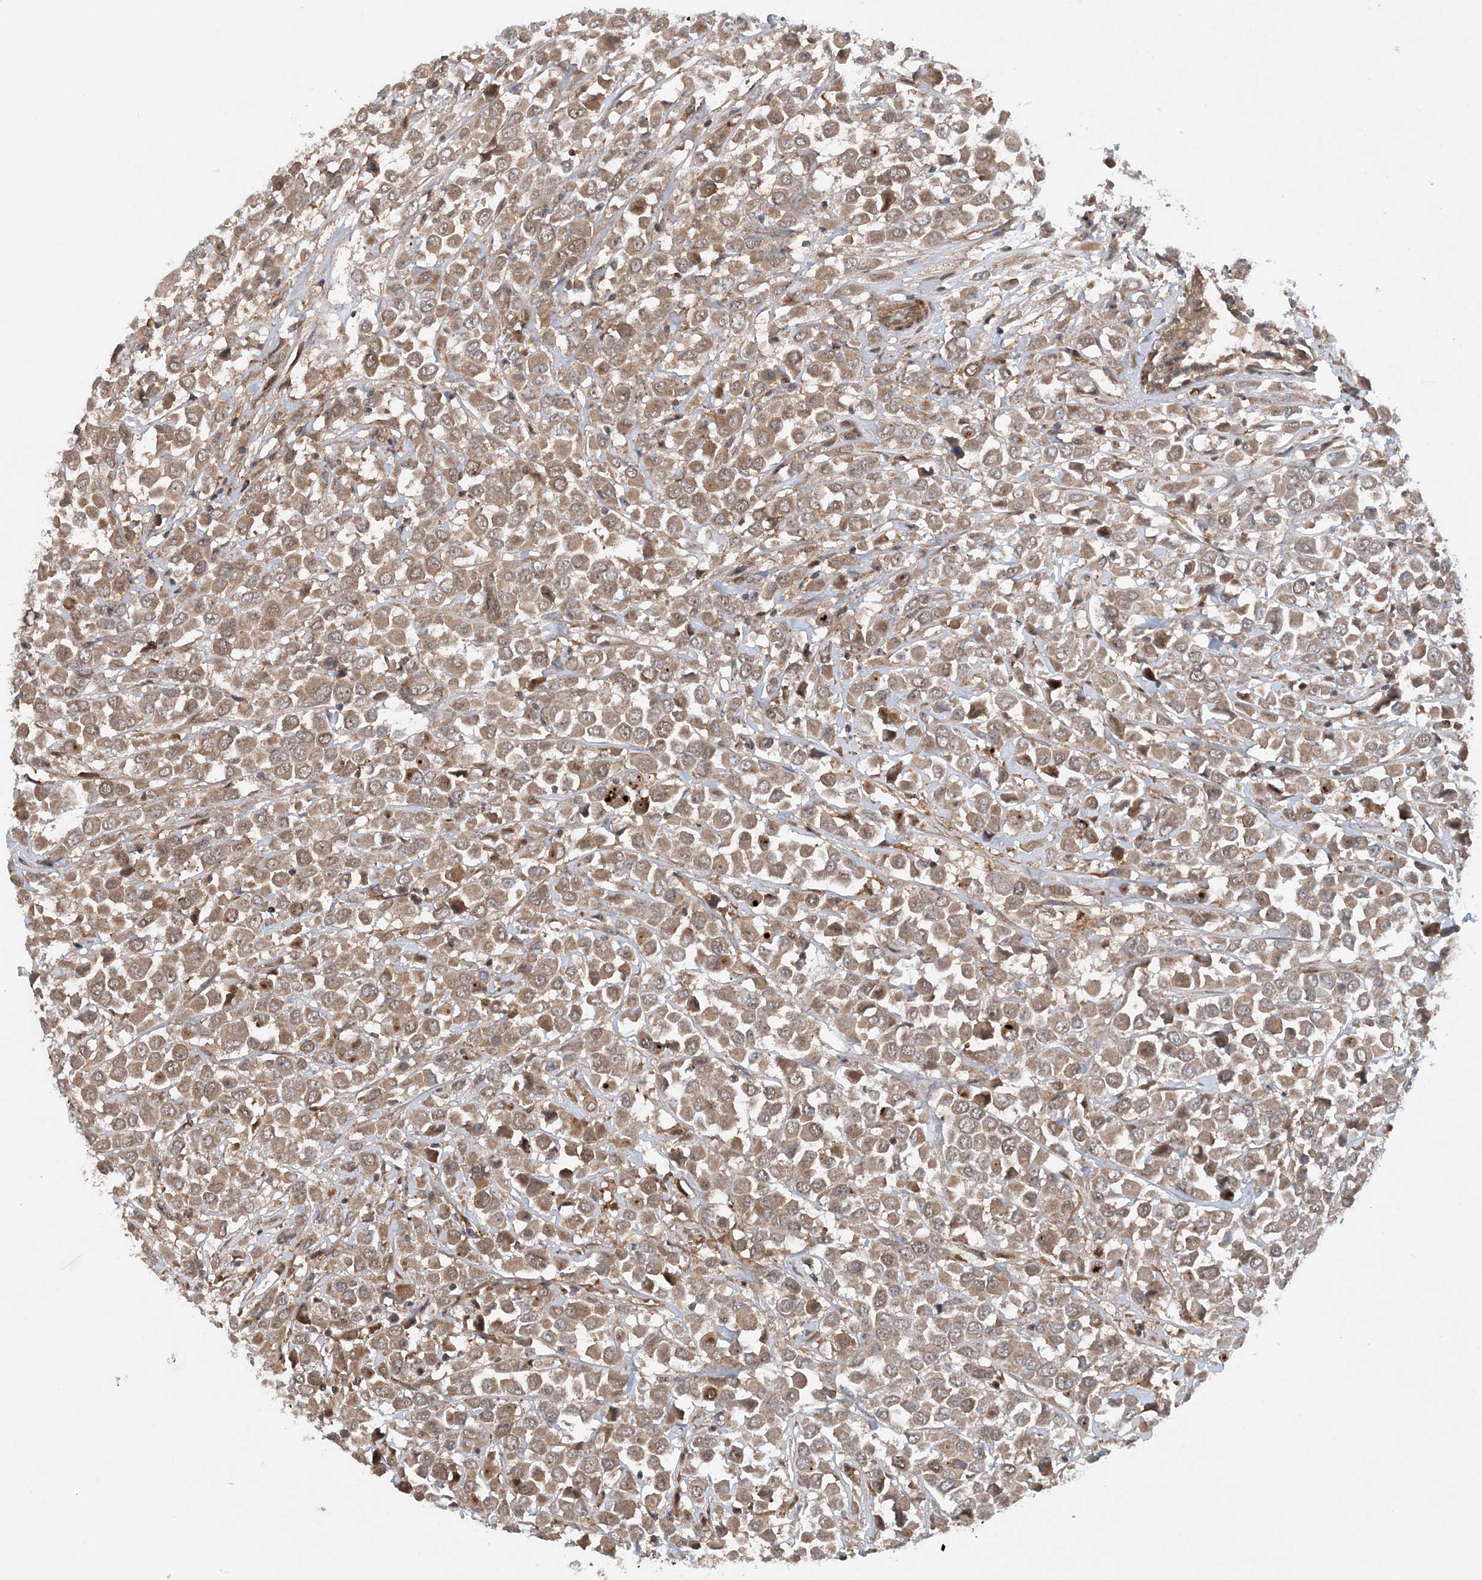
{"staining": {"intensity": "moderate", "quantity": ">75%", "location": "cytoplasmic/membranous"}, "tissue": "breast cancer", "cell_type": "Tumor cells", "image_type": "cancer", "snomed": [{"axis": "morphology", "description": "Duct carcinoma"}, {"axis": "topography", "description": "Breast"}], "caption": "A micrograph showing moderate cytoplasmic/membranous staining in approximately >75% of tumor cells in breast cancer (infiltrating ductal carcinoma), as visualized by brown immunohistochemical staining.", "gene": "HEMK1", "patient": {"sex": "female", "age": 61}}